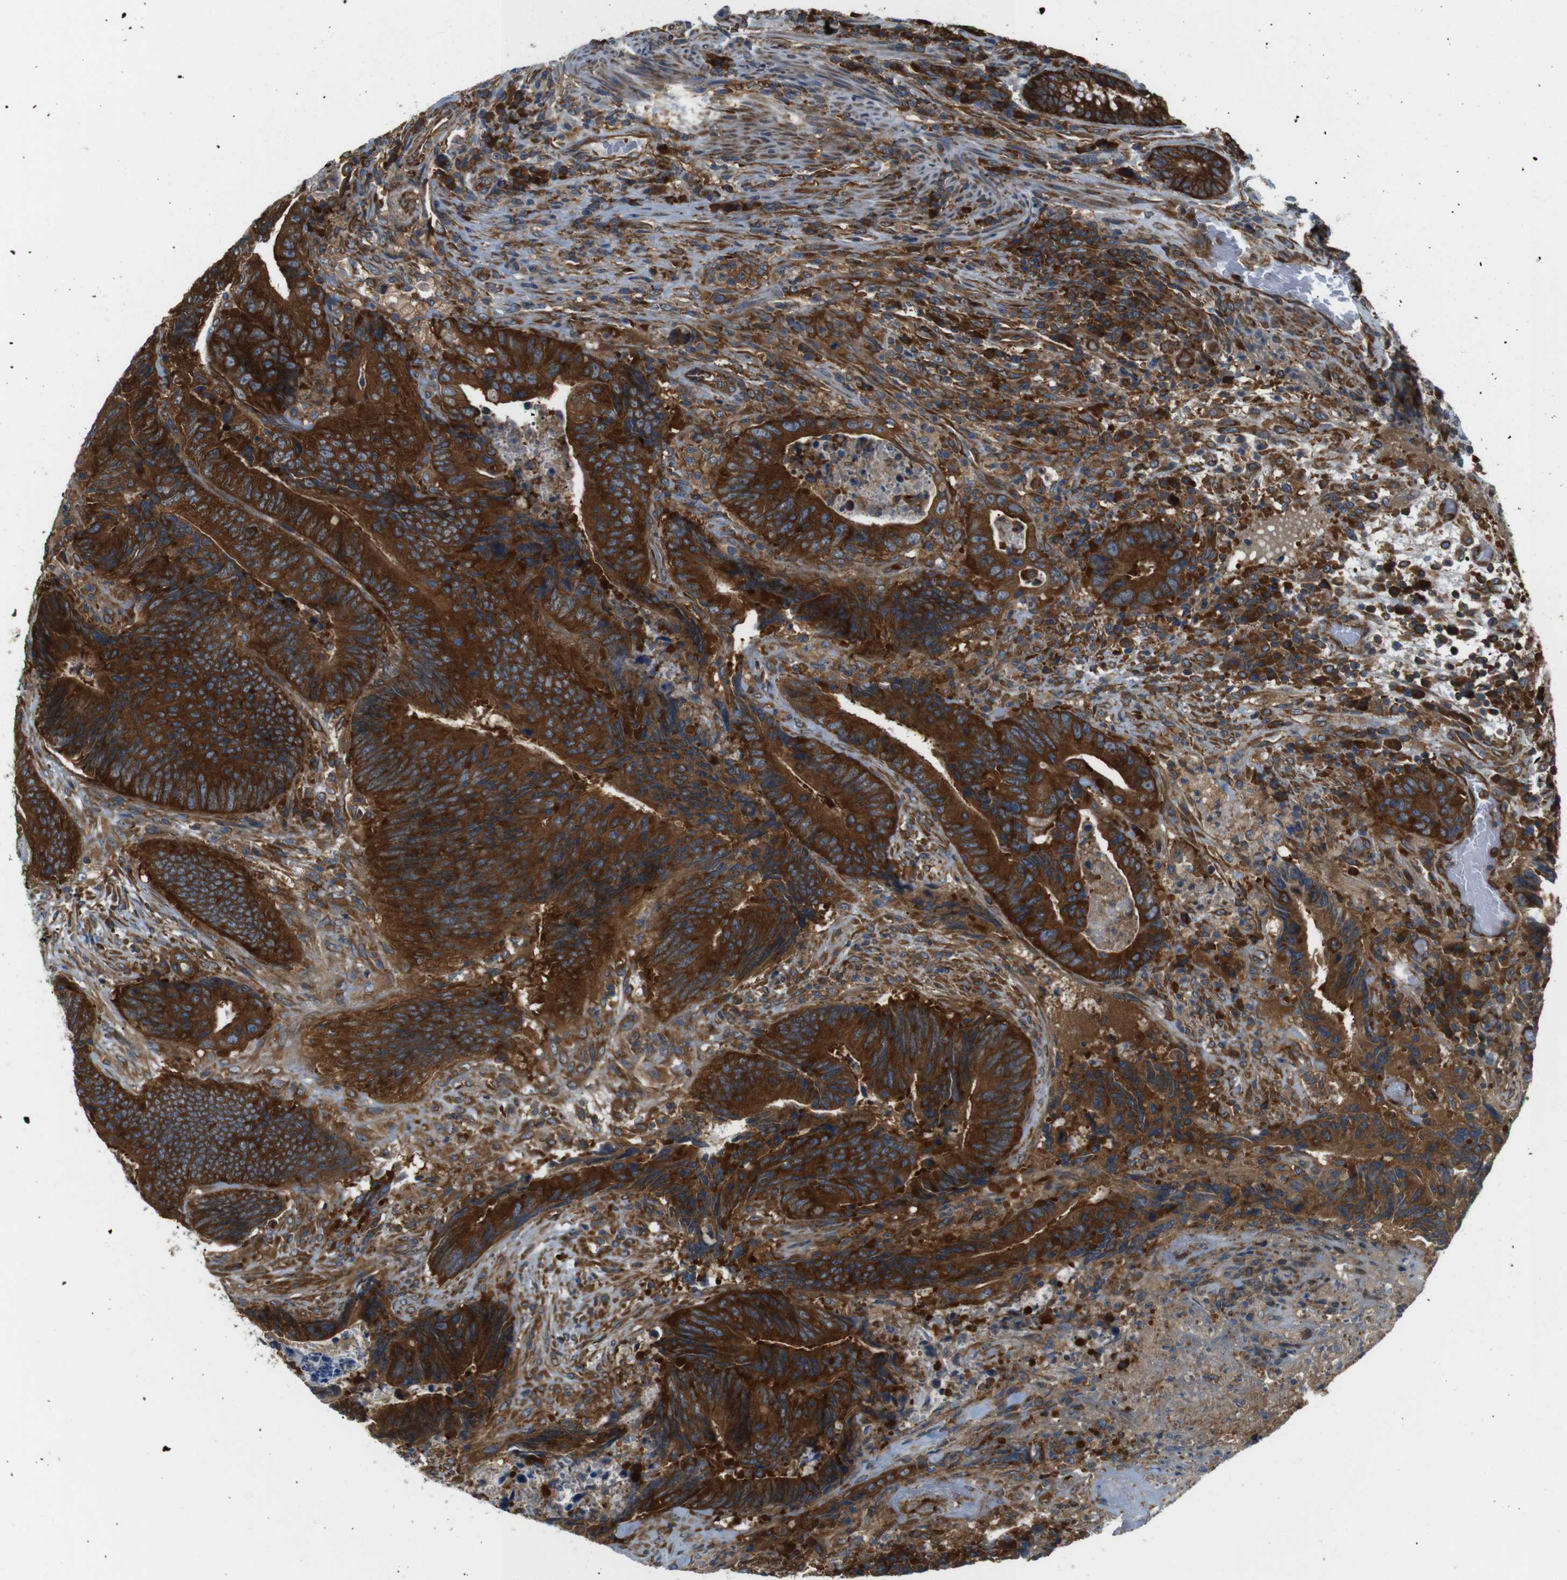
{"staining": {"intensity": "strong", "quantity": ">75%", "location": "cytoplasmic/membranous"}, "tissue": "colorectal cancer", "cell_type": "Tumor cells", "image_type": "cancer", "snomed": [{"axis": "morphology", "description": "Normal tissue, NOS"}, {"axis": "morphology", "description": "Adenocarcinoma, NOS"}, {"axis": "topography", "description": "Colon"}], "caption": "Protein staining of colorectal adenocarcinoma tissue reveals strong cytoplasmic/membranous expression in approximately >75% of tumor cells. Nuclei are stained in blue.", "gene": "TSC1", "patient": {"sex": "male", "age": 56}}